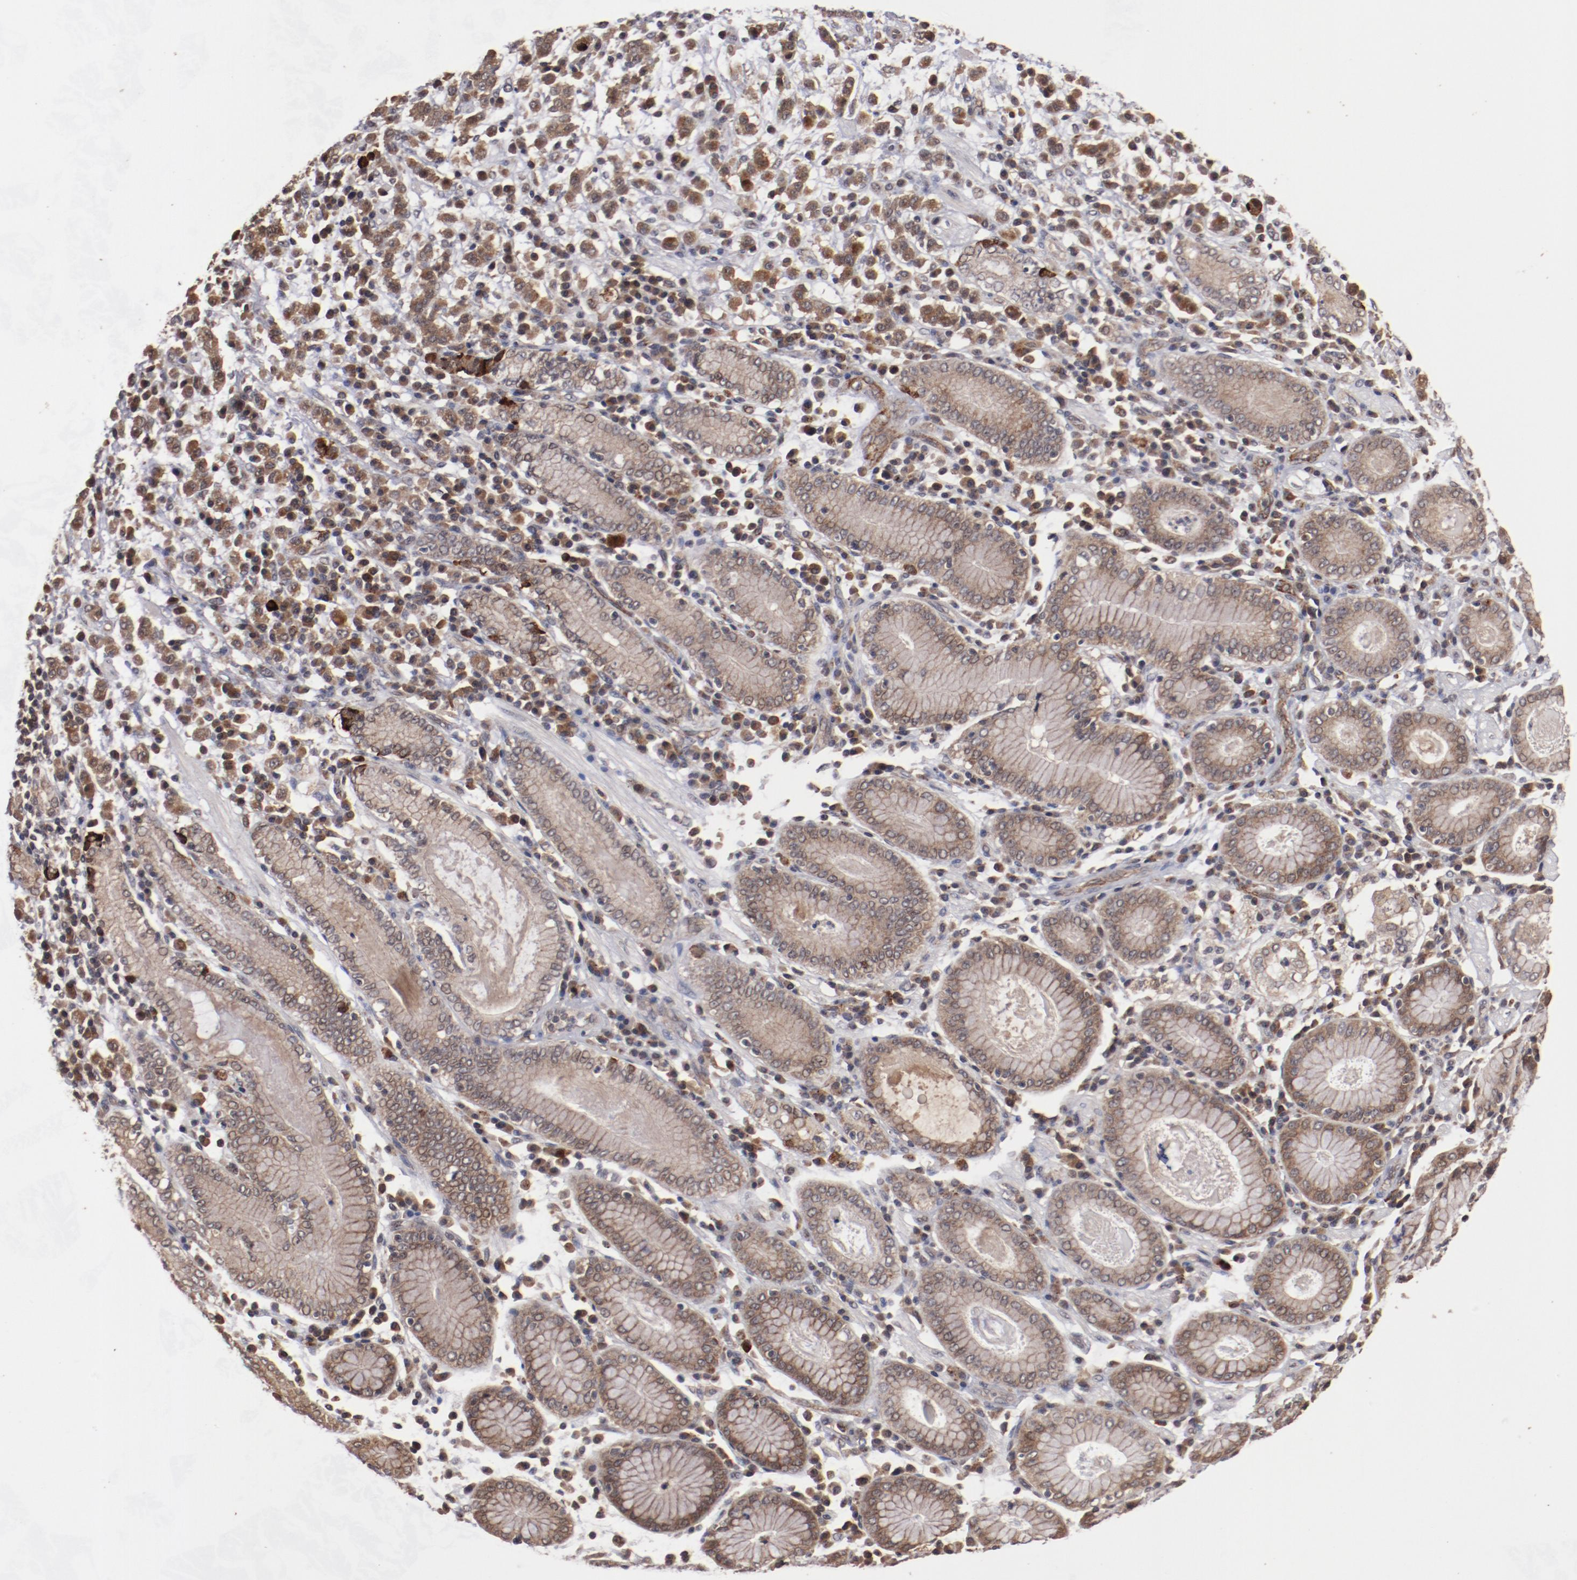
{"staining": {"intensity": "strong", "quantity": ">75%", "location": "cytoplasmic/membranous"}, "tissue": "stomach cancer", "cell_type": "Tumor cells", "image_type": "cancer", "snomed": [{"axis": "morphology", "description": "Adenocarcinoma, NOS"}, {"axis": "topography", "description": "Stomach, lower"}], "caption": "An IHC image of tumor tissue is shown. Protein staining in brown labels strong cytoplasmic/membranous positivity in stomach cancer within tumor cells.", "gene": "TENM1", "patient": {"sex": "male", "age": 88}}